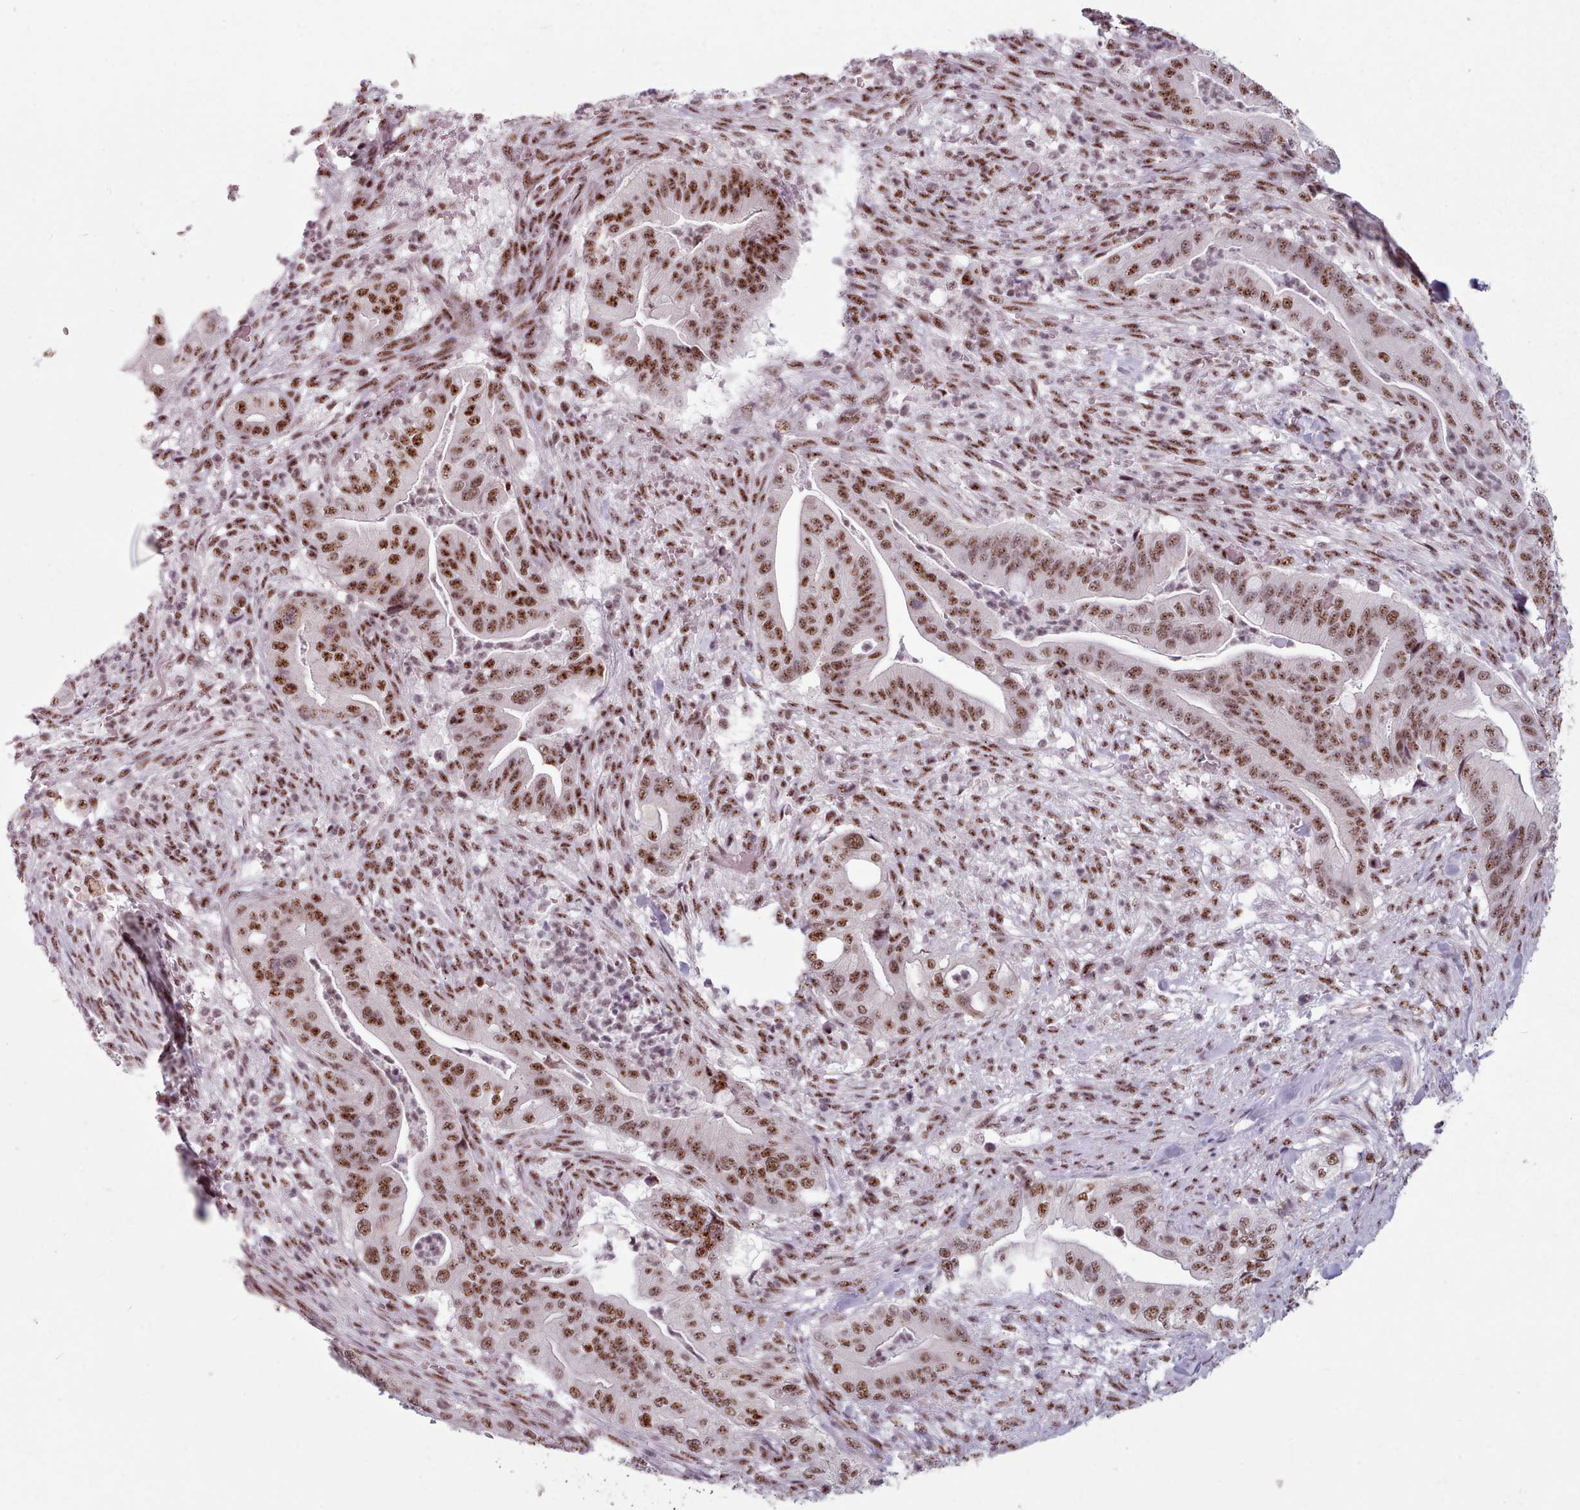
{"staining": {"intensity": "moderate", "quantity": ">75%", "location": "nuclear"}, "tissue": "pancreatic cancer", "cell_type": "Tumor cells", "image_type": "cancer", "snomed": [{"axis": "morphology", "description": "Adenocarcinoma, NOS"}, {"axis": "topography", "description": "Pancreas"}], "caption": "About >75% of tumor cells in human pancreatic cancer demonstrate moderate nuclear protein staining as visualized by brown immunohistochemical staining.", "gene": "SRRM1", "patient": {"sex": "male", "age": 71}}